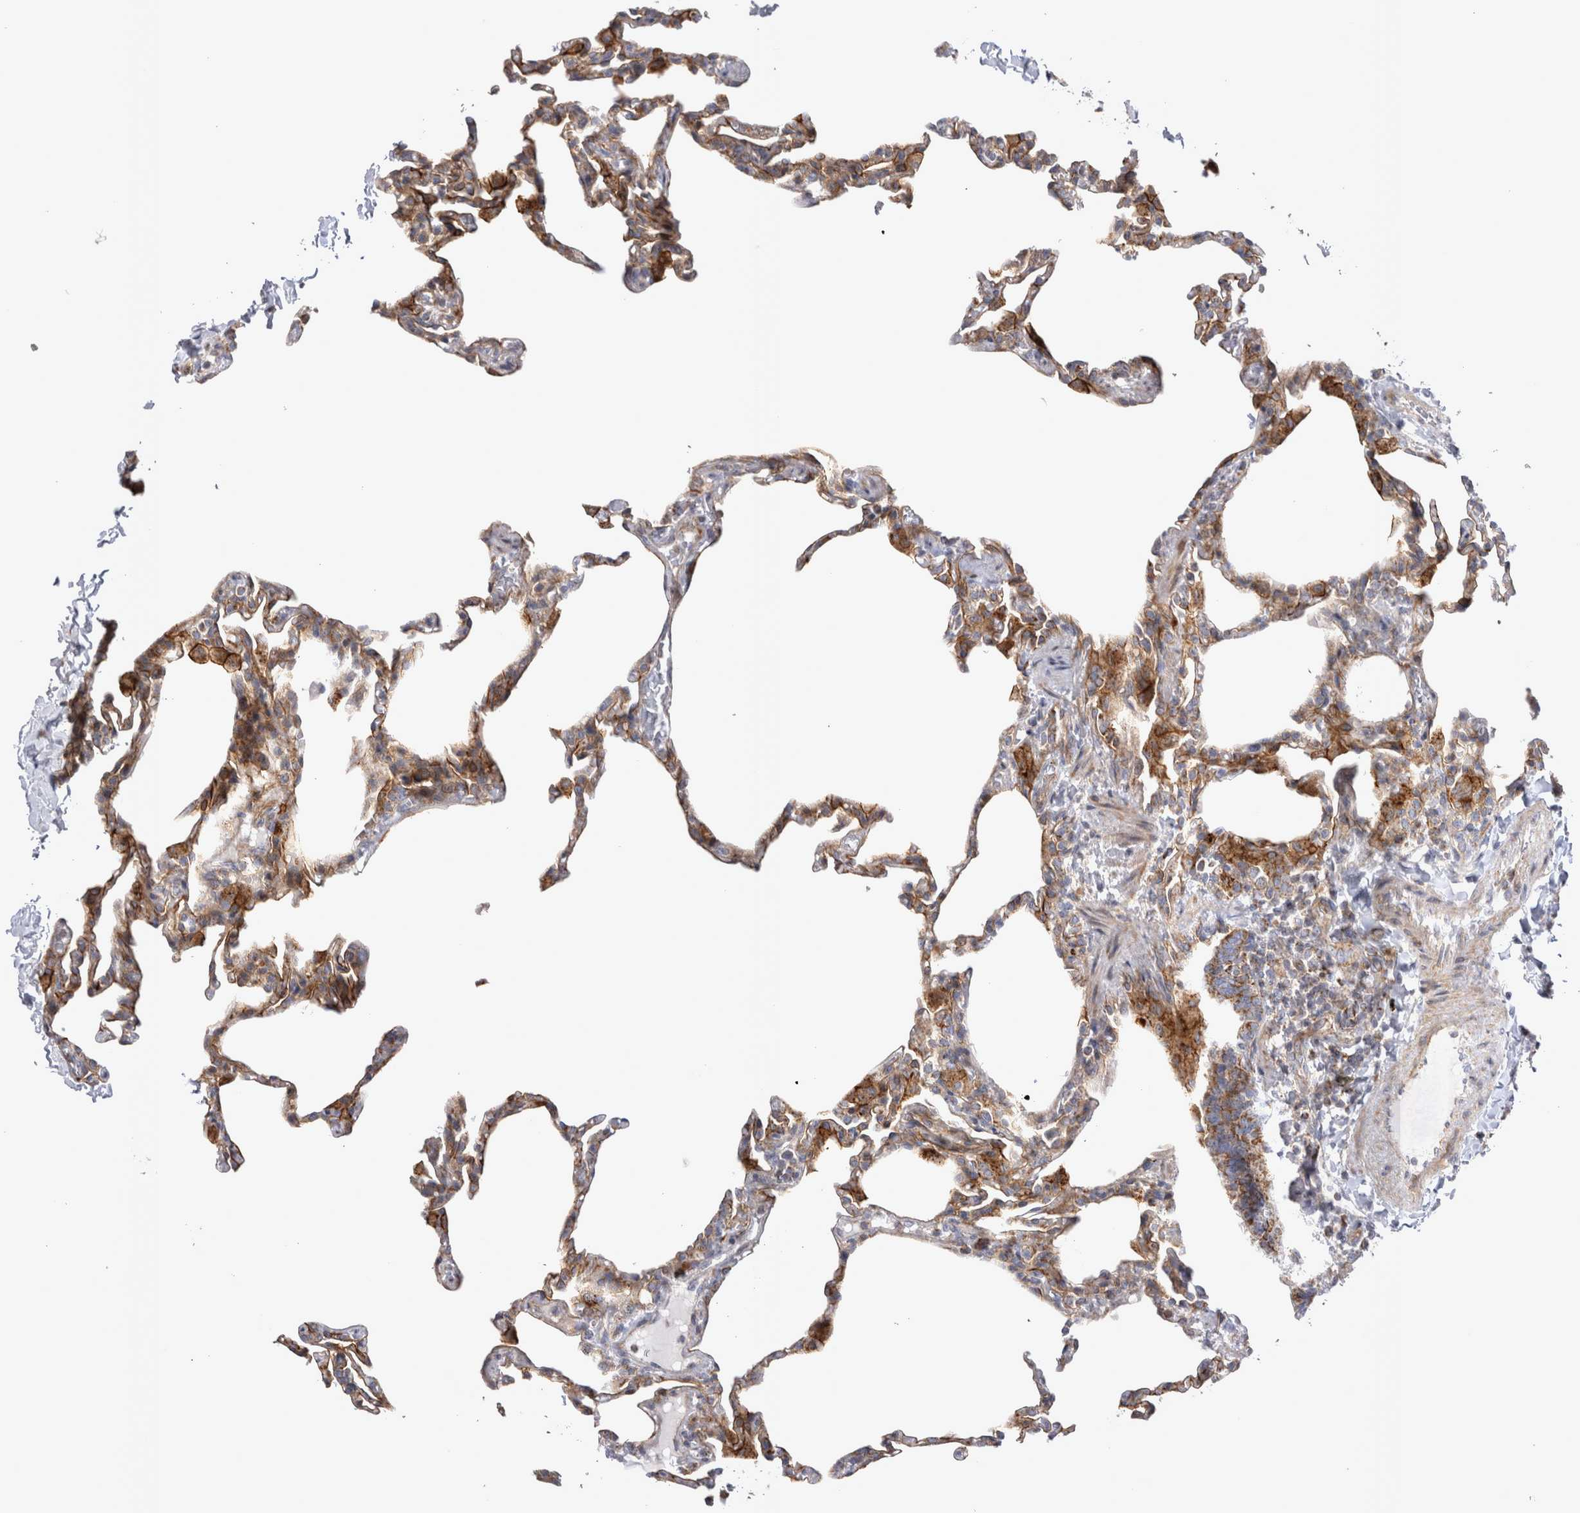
{"staining": {"intensity": "weak", "quantity": "<25%", "location": "cytoplasmic/membranous"}, "tissue": "lung", "cell_type": "Alveolar cells", "image_type": "normal", "snomed": [{"axis": "morphology", "description": "Normal tissue, NOS"}, {"axis": "topography", "description": "Lung"}], "caption": "An IHC image of benign lung is shown. There is no staining in alveolar cells of lung. (DAB IHC, high magnification).", "gene": "TSPOAP1", "patient": {"sex": "male", "age": 20}}